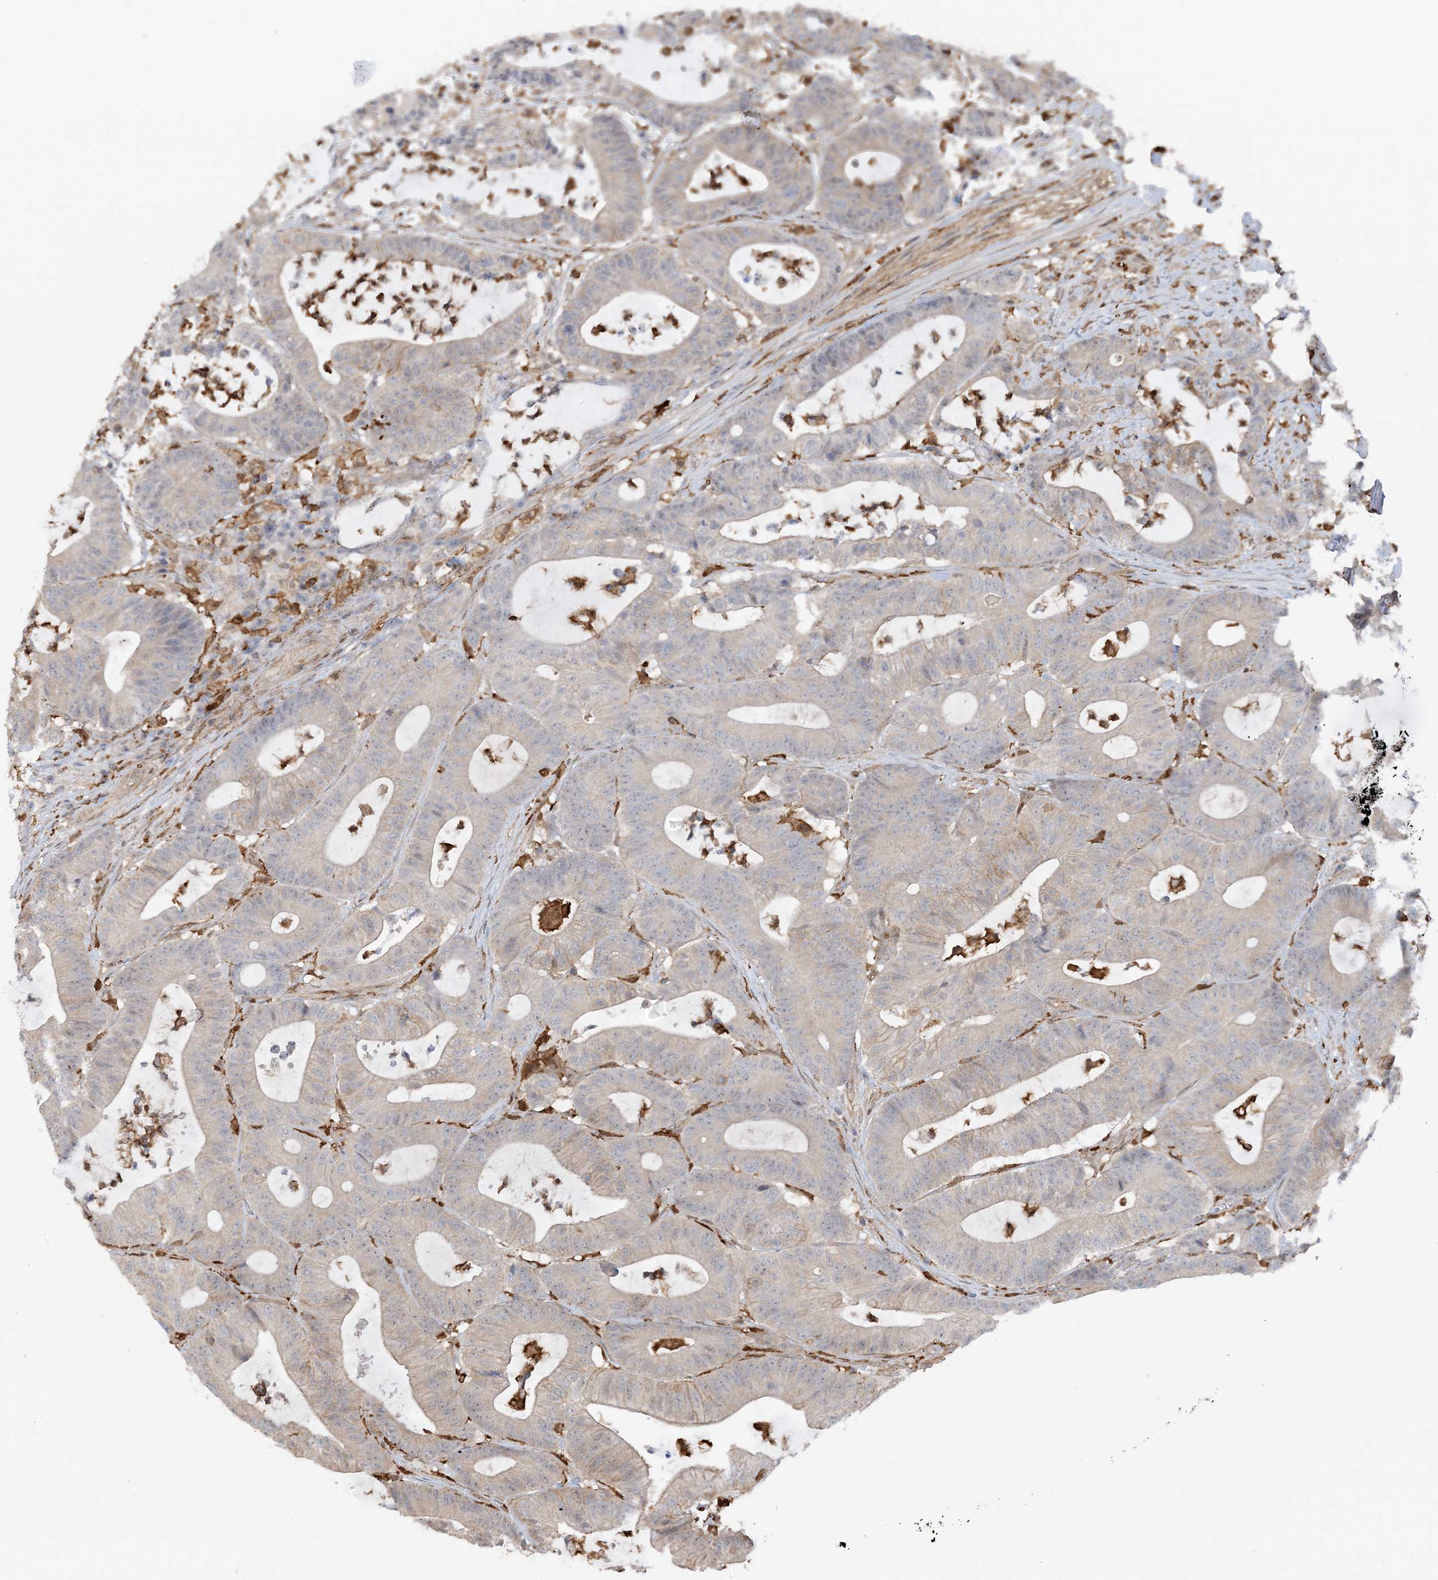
{"staining": {"intensity": "negative", "quantity": "none", "location": "none"}, "tissue": "colorectal cancer", "cell_type": "Tumor cells", "image_type": "cancer", "snomed": [{"axis": "morphology", "description": "Adenocarcinoma, NOS"}, {"axis": "topography", "description": "Colon"}], "caption": "Immunohistochemical staining of colorectal cancer (adenocarcinoma) reveals no significant staining in tumor cells. Brightfield microscopy of immunohistochemistry stained with DAB (3,3'-diaminobenzidine) (brown) and hematoxylin (blue), captured at high magnification.", "gene": "PHACTR2", "patient": {"sex": "female", "age": 84}}